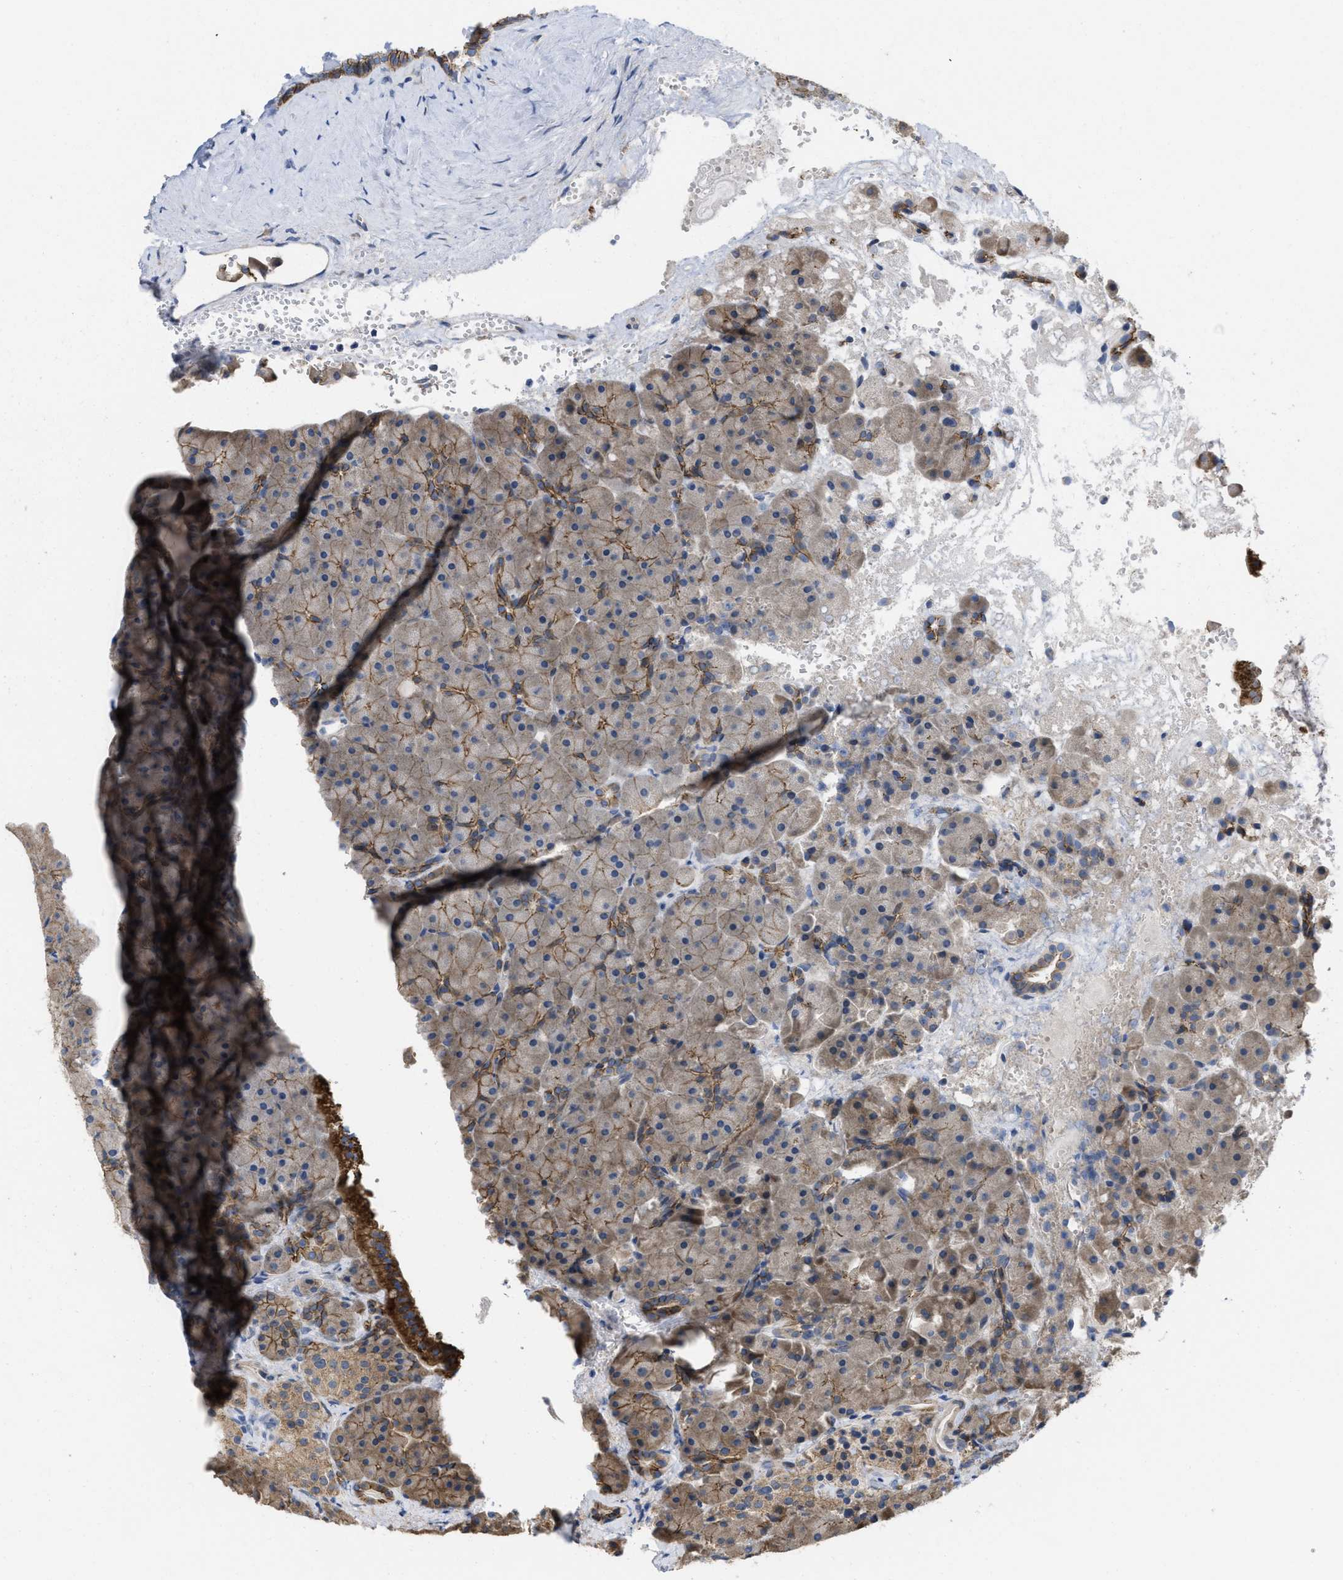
{"staining": {"intensity": "moderate", "quantity": "25%-75%", "location": "cytoplasmic/membranous"}, "tissue": "pancreas", "cell_type": "Exocrine glandular cells", "image_type": "normal", "snomed": [{"axis": "morphology", "description": "Normal tissue, NOS"}, {"axis": "topography", "description": "Pancreas"}], "caption": "Immunohistochemistry (IHC) micrograph of normal pancreas: pancreas stained using IHC reveals medium levels of moderate protein expression localized specifically in the cytoplasmic/membranous of exocrine glandular cells, appearing as a cytoplasmic/membranous brown color.", "gene": "CDPF1", "patient": {"sex": "male", "age": 66}}